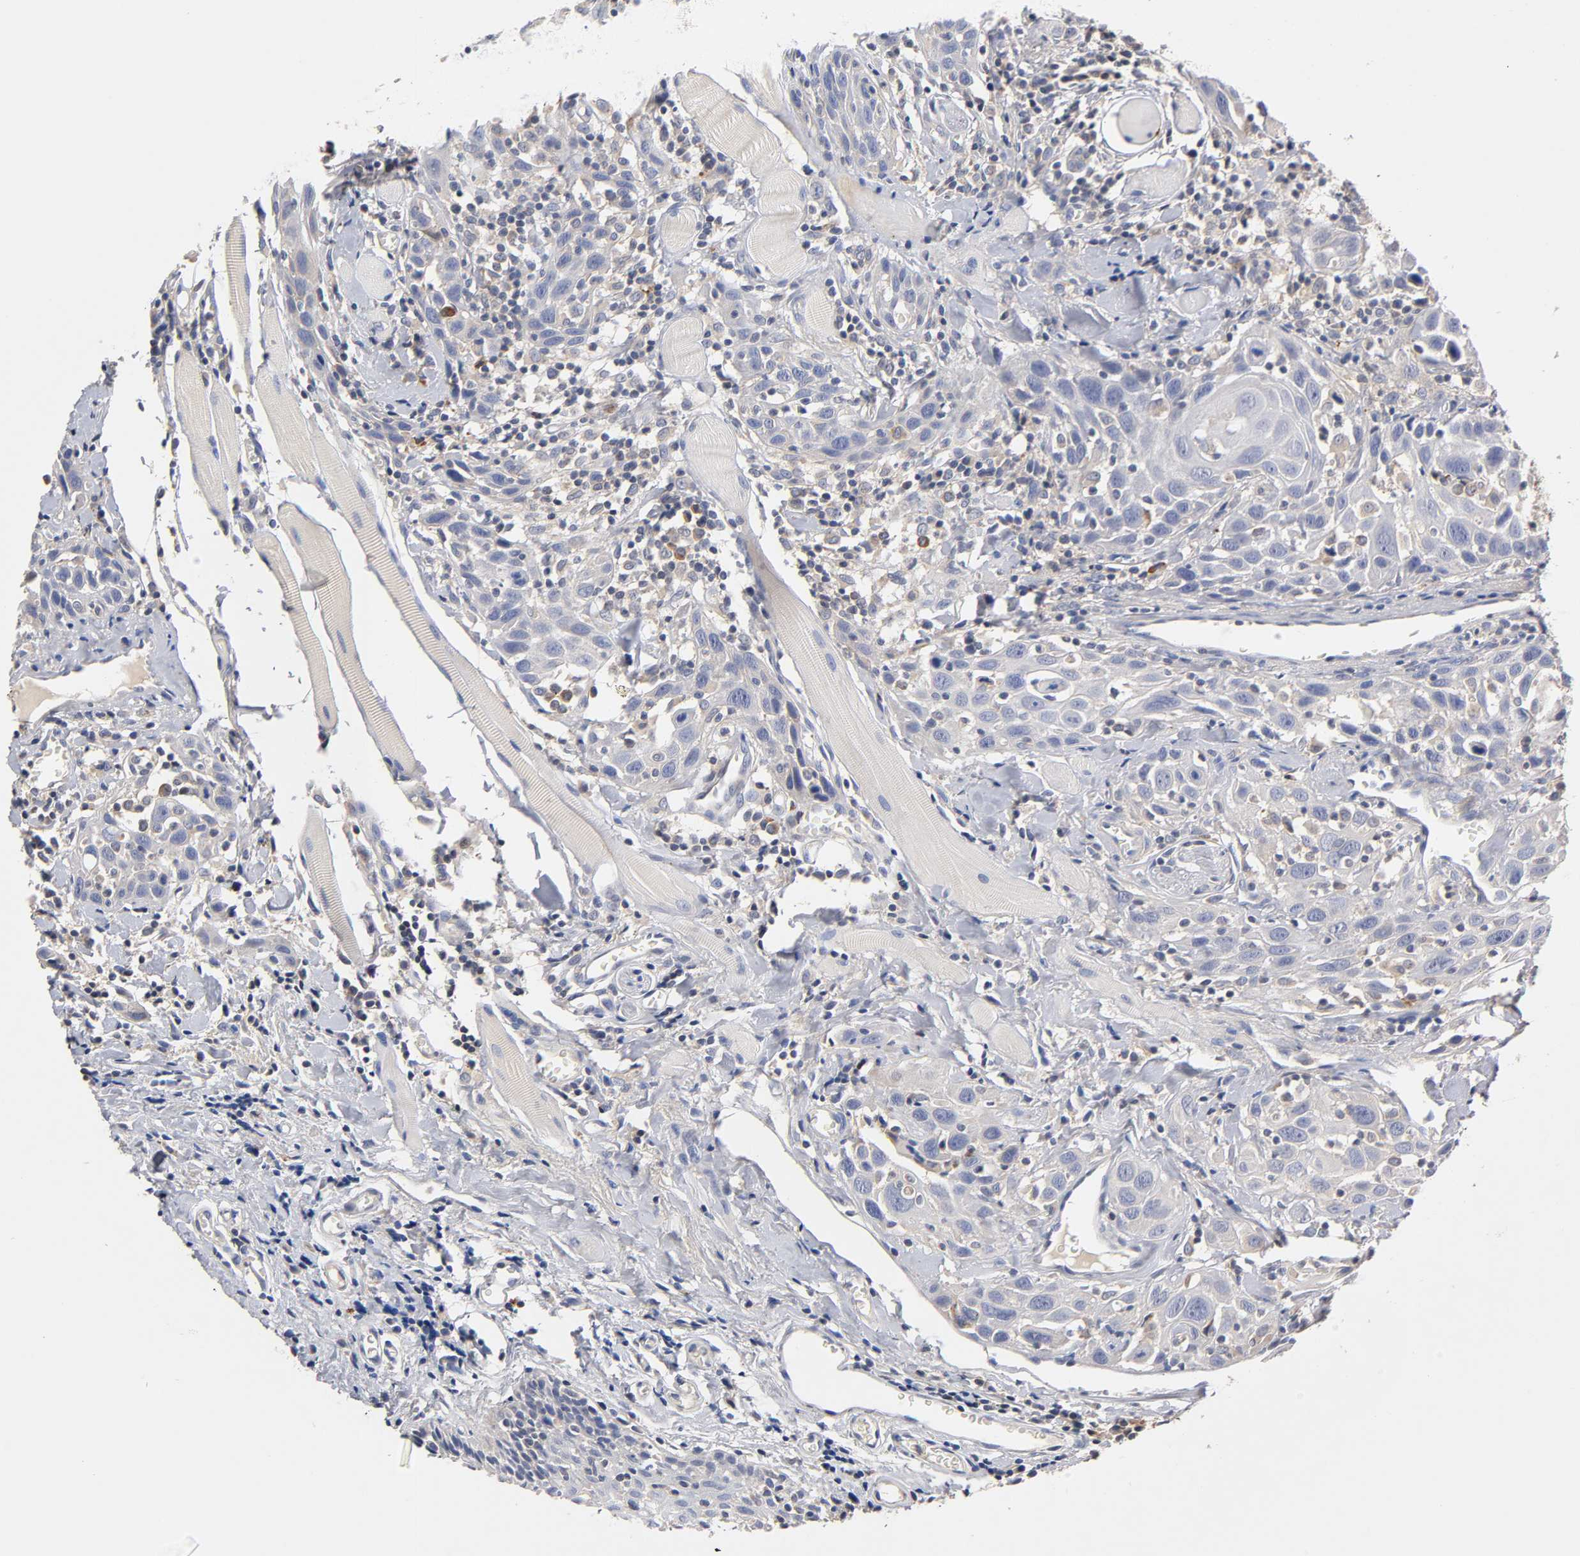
{"staining": {"intensity": "negative", "quantity": "none", "location": "none"}, "tissue": "head and neck cancer", "cell_type": "Tumor cells", "image_type": "cancer", "snomed": [{"axis": "morphology", "description": "Squamous cell carcinoma, NOS"}, {"axis": "topography", "description": "Oral tissue"}, {"axis": "topography", "description": "Head-Neck"}], "caption": "Protein analysis of squamous cell carcinoma (head and neck) displays no significant expression in tumor cells.", "gene": "RHOA", "patient": {"sex": "female", "age": 50}}